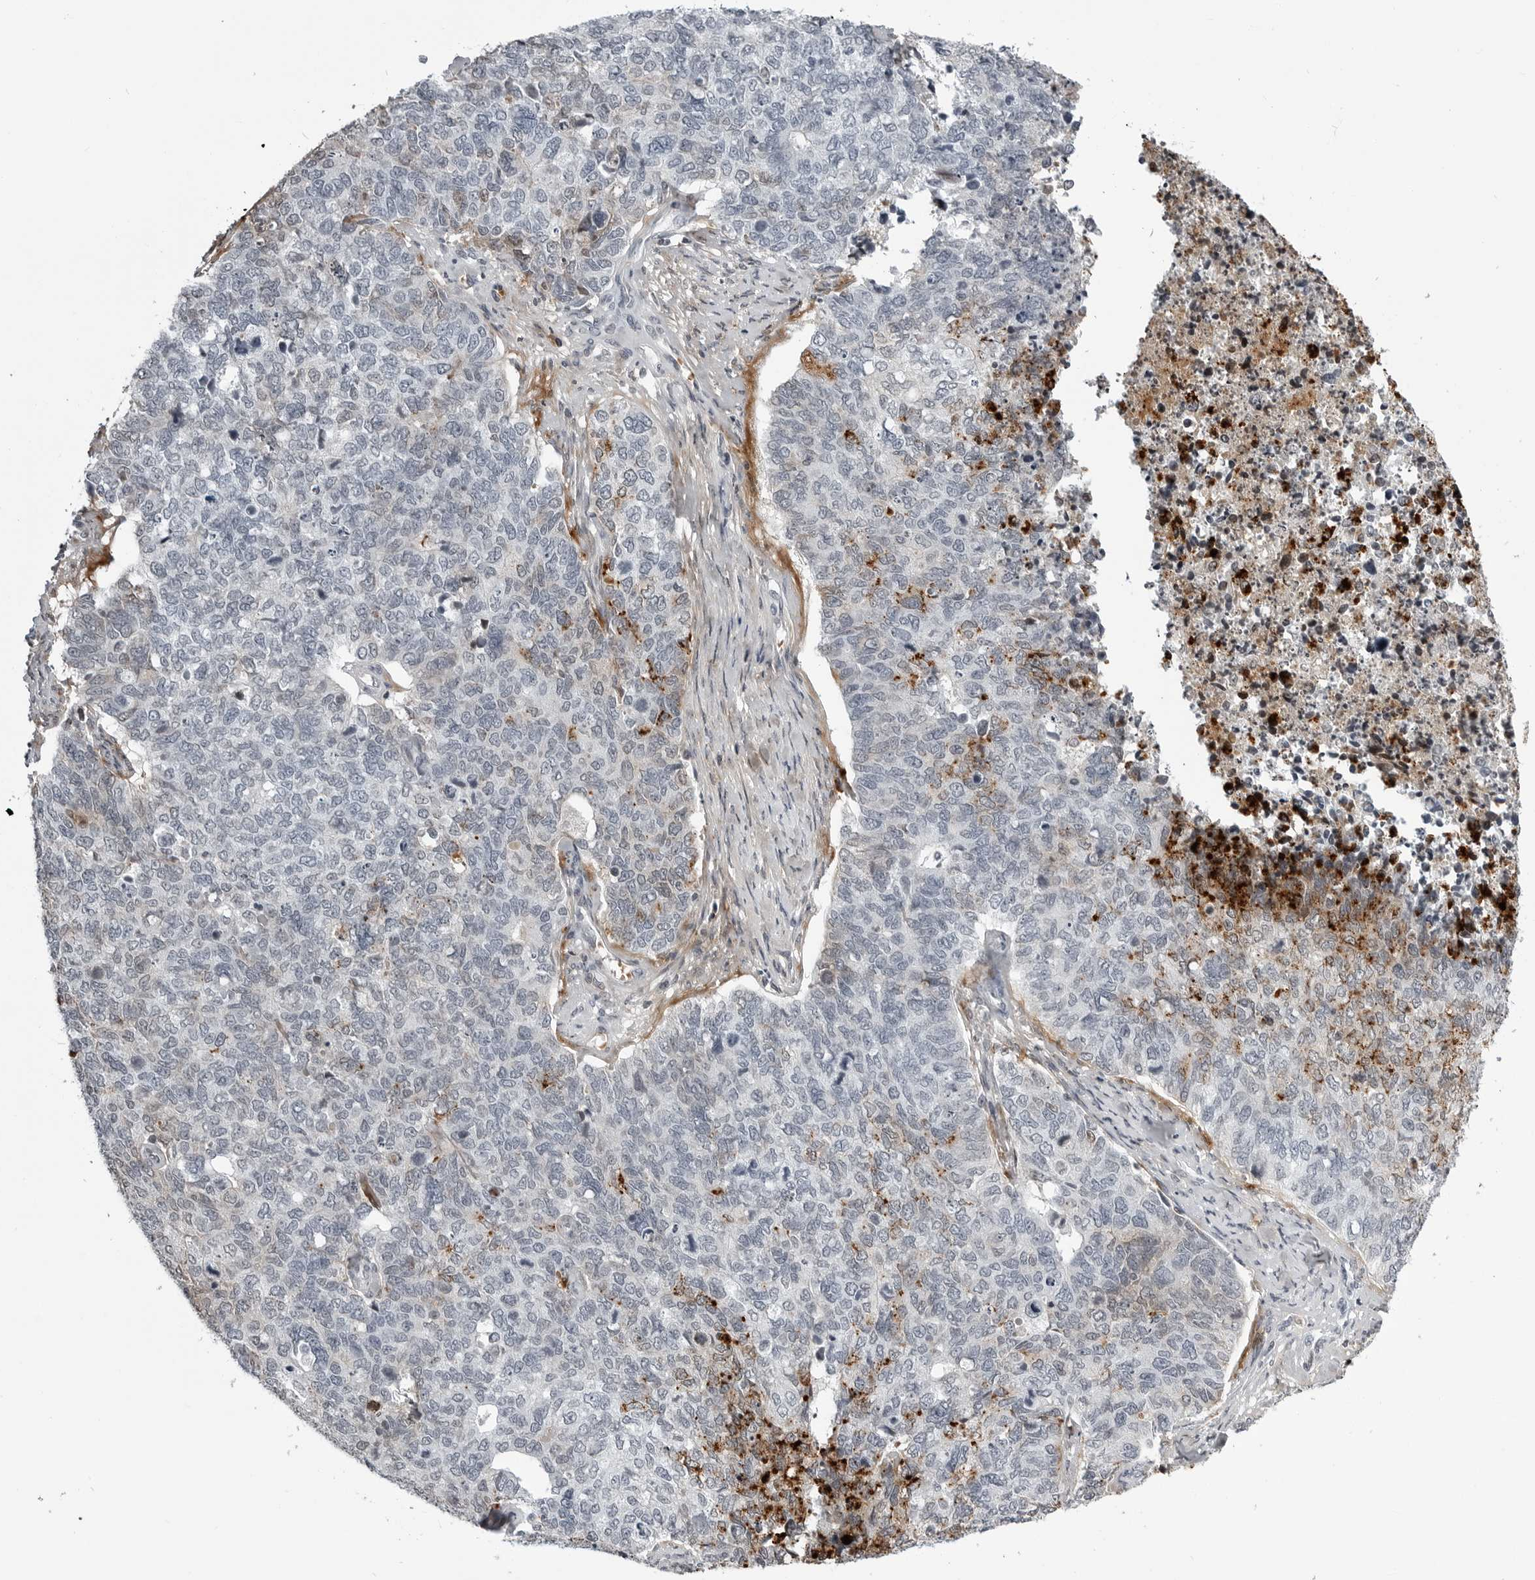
{"staining": {"intensity": "negative", "quantity": "none", "location": "none"}, "tissue": "cervical cancer", "cell_type": "Tumor cells", "image_type": "cancer", "snomed": [{"axis": "morphology", "description": "Squamous cell carcinoma, NOS"}, {"axis": "topography", "description": "Cervix"}], "caption": "Cervical cancer (squamous cell carcinoma) was stained to show a protein in brown. There is no significant expression in tumor cells. Nuclei are stained in blue.", "gene": "CXCR5", "patient": {"sex": "female", "age": 63}}